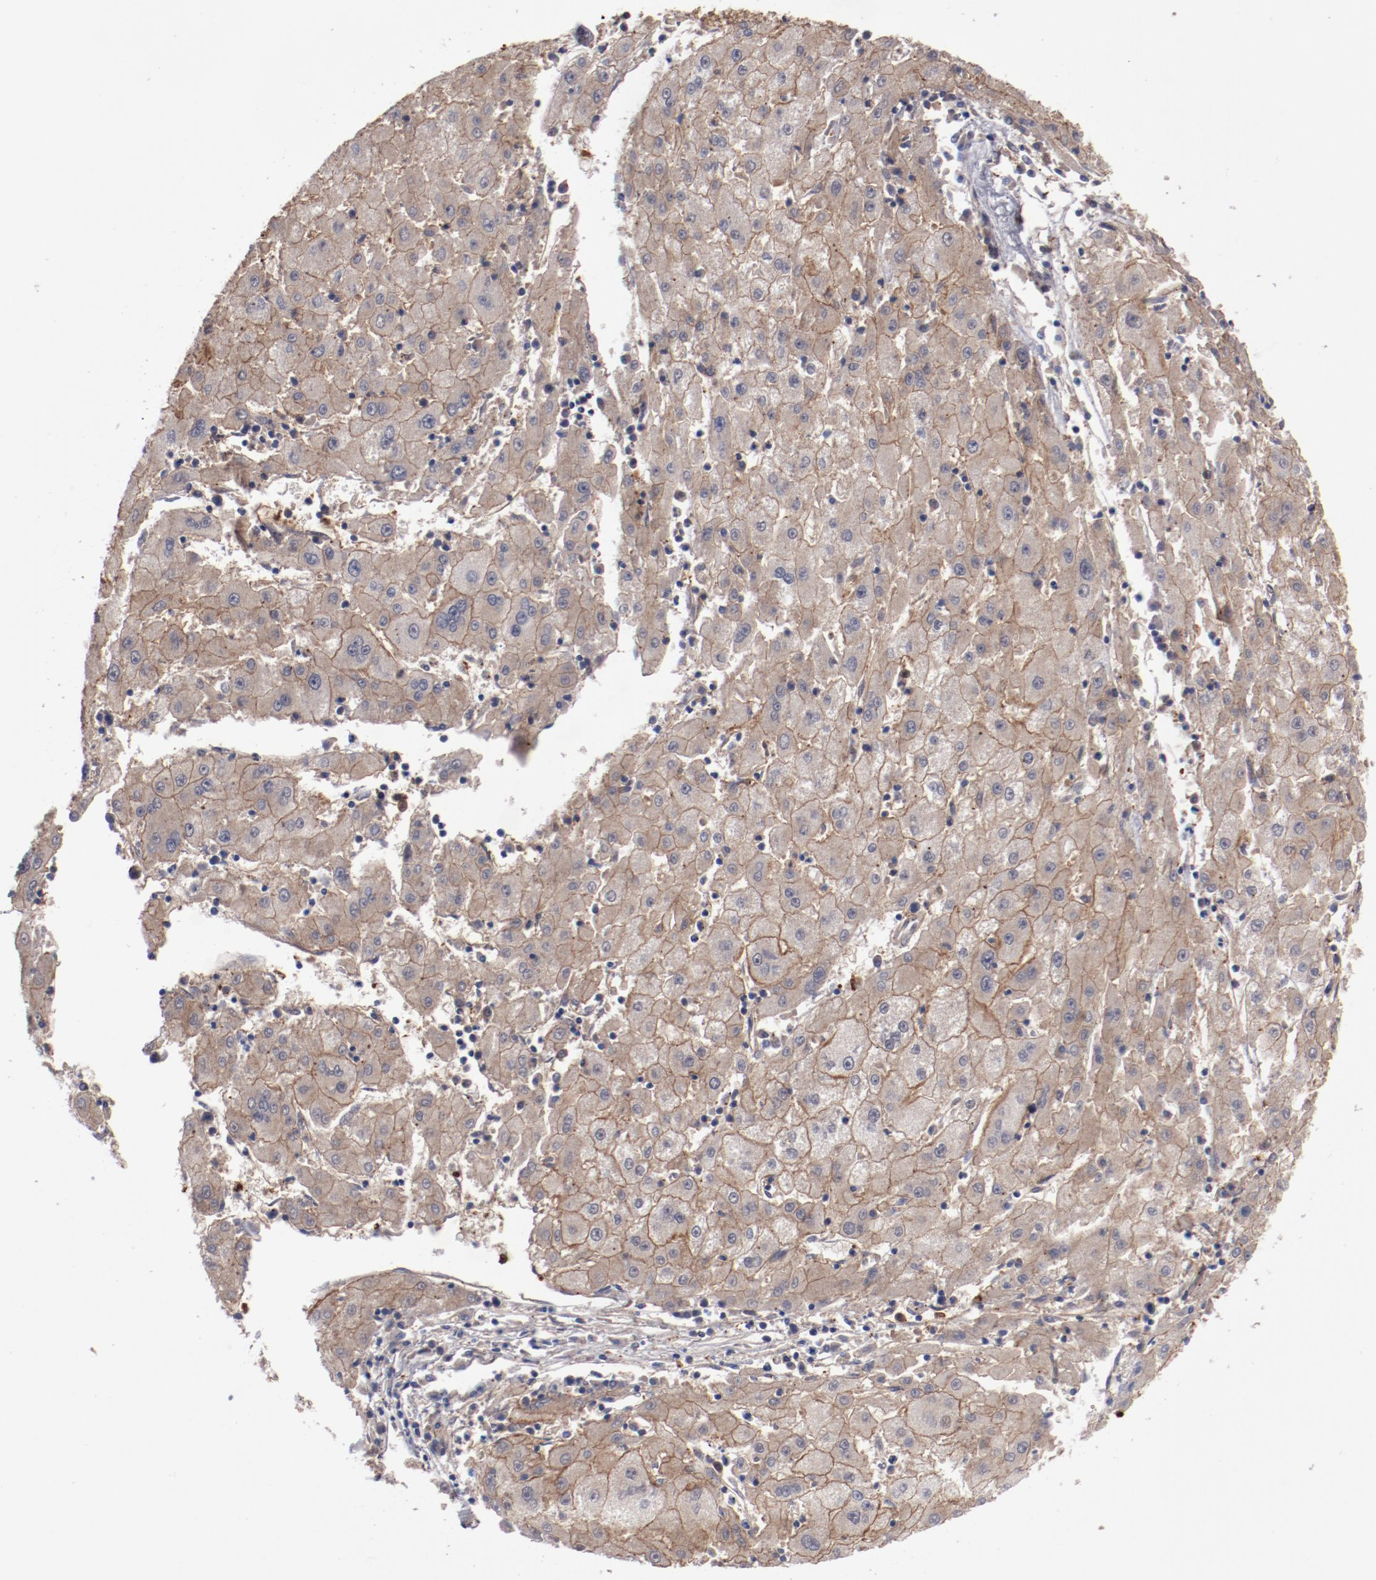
{"staining": {"intensity": "moderate", "quantity": ">75%", "location": "cytoplasmic/membranous"}, "tissue": "liver cancer", "cell_type": "Tumor cells", "image_type": "cancer", "snomed": [{"axis": "morphology", "description": "Carcinoma, Hepatocellular, NOS"}, {"axis": "topography", "description": "Liver"}], "caption": "This is a histology image of immunohistochemistry (IHC) staining of liver cancer (hepatocellular carcinoma), which shows moderate positivity in the cytoplasmic/membranous of tumor cells.", "gene": "DNAAF2", "patient": {"sex": "male", "age": 72}}